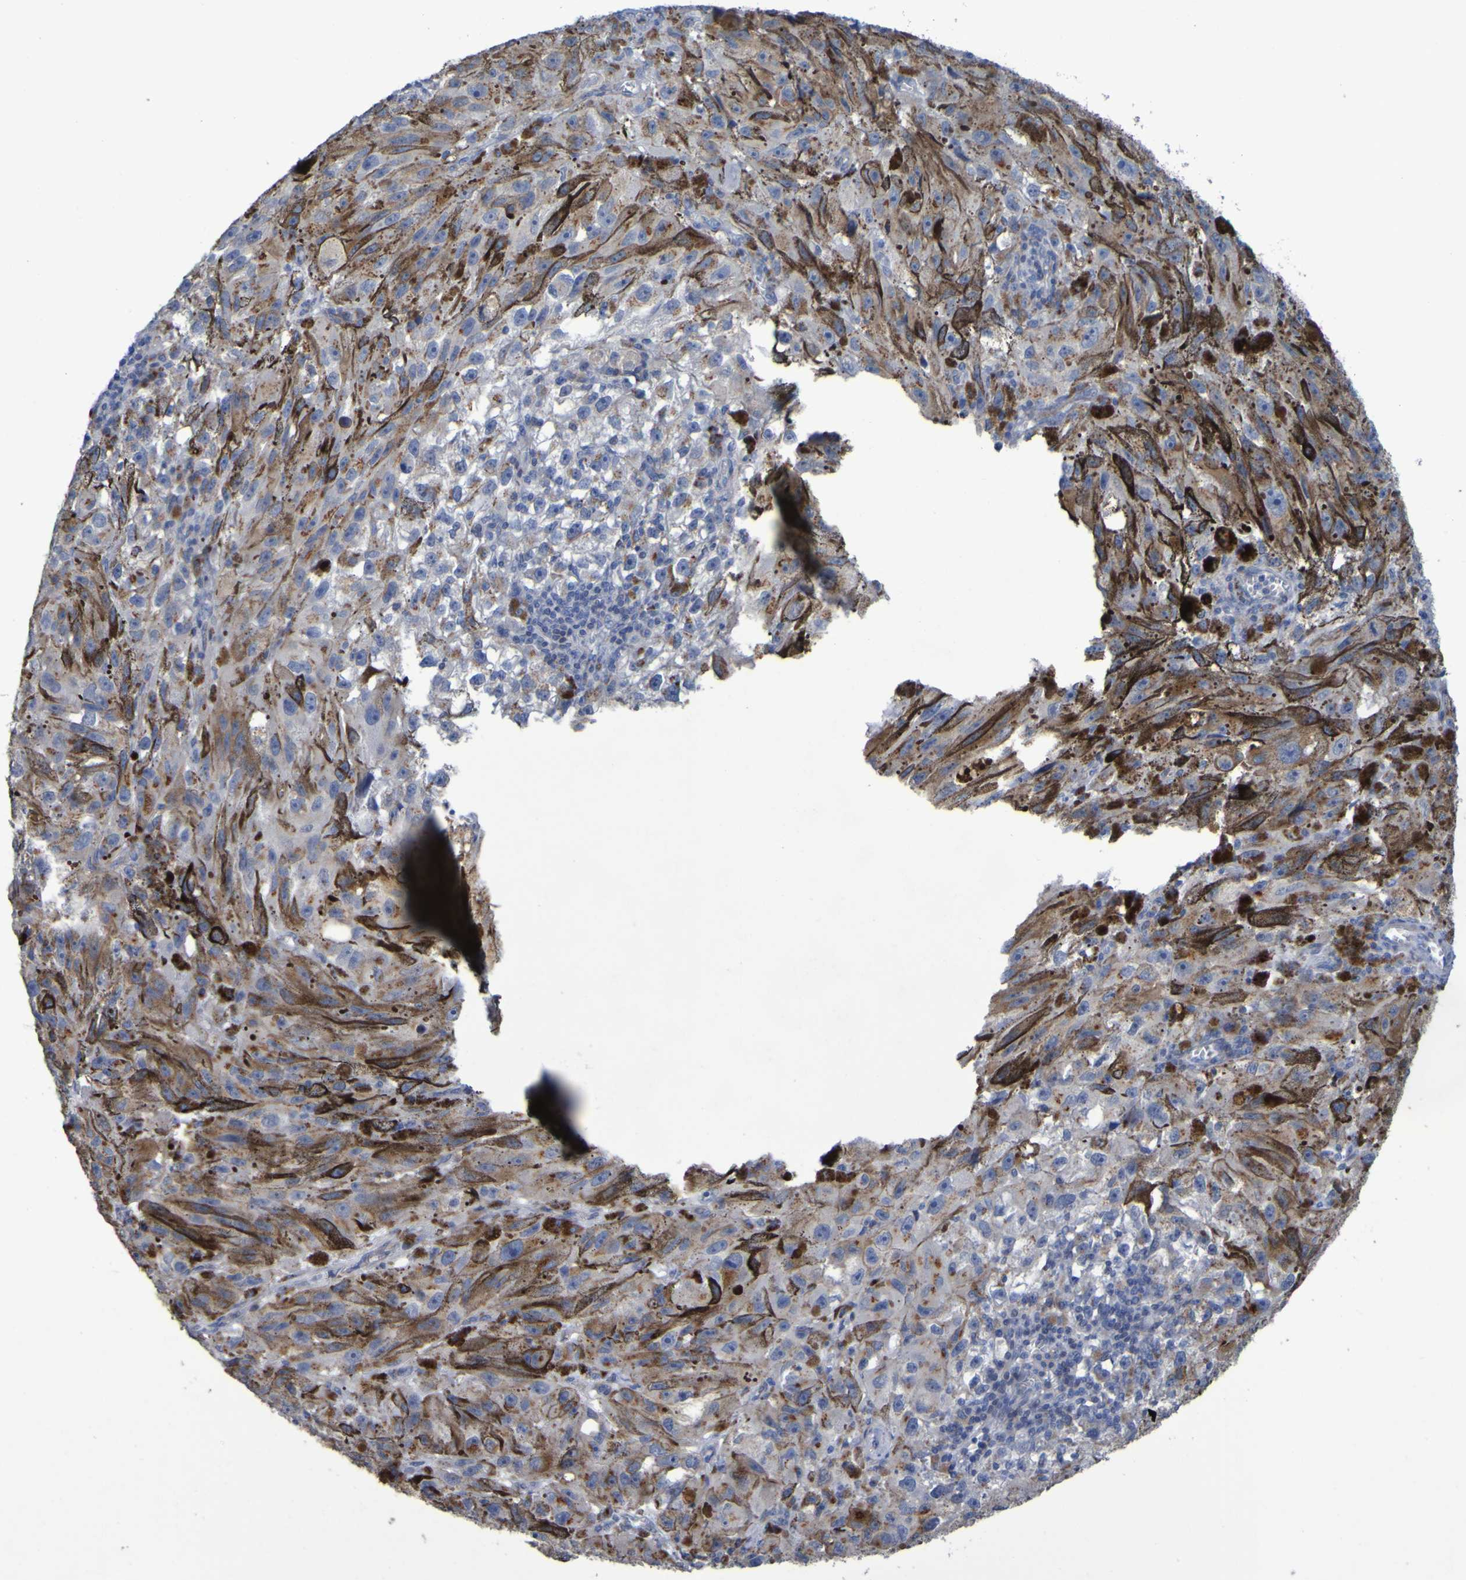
{"staining": {"intensity": "moderate", "quantity": "25%-75%", "location": "cytoplasmic/membranous"}, "tissue": "melanoma", "cell_type": "Tumor cells", "image_type": "cancer", "snomed": [{"axis": "morphology", "description": "Malignant melanoma, NOS"}, {"axis": "topography", "description": "Skin"}], "caption": "Approximately 25%-75% of tumor cells in human melanoma reveal moderate cytoplasmic/membranous protein positivity as visualized by brown immunohistochemical staining.", "gene": "C11orf24", "patient": {"sex": "female", "age": 104}}